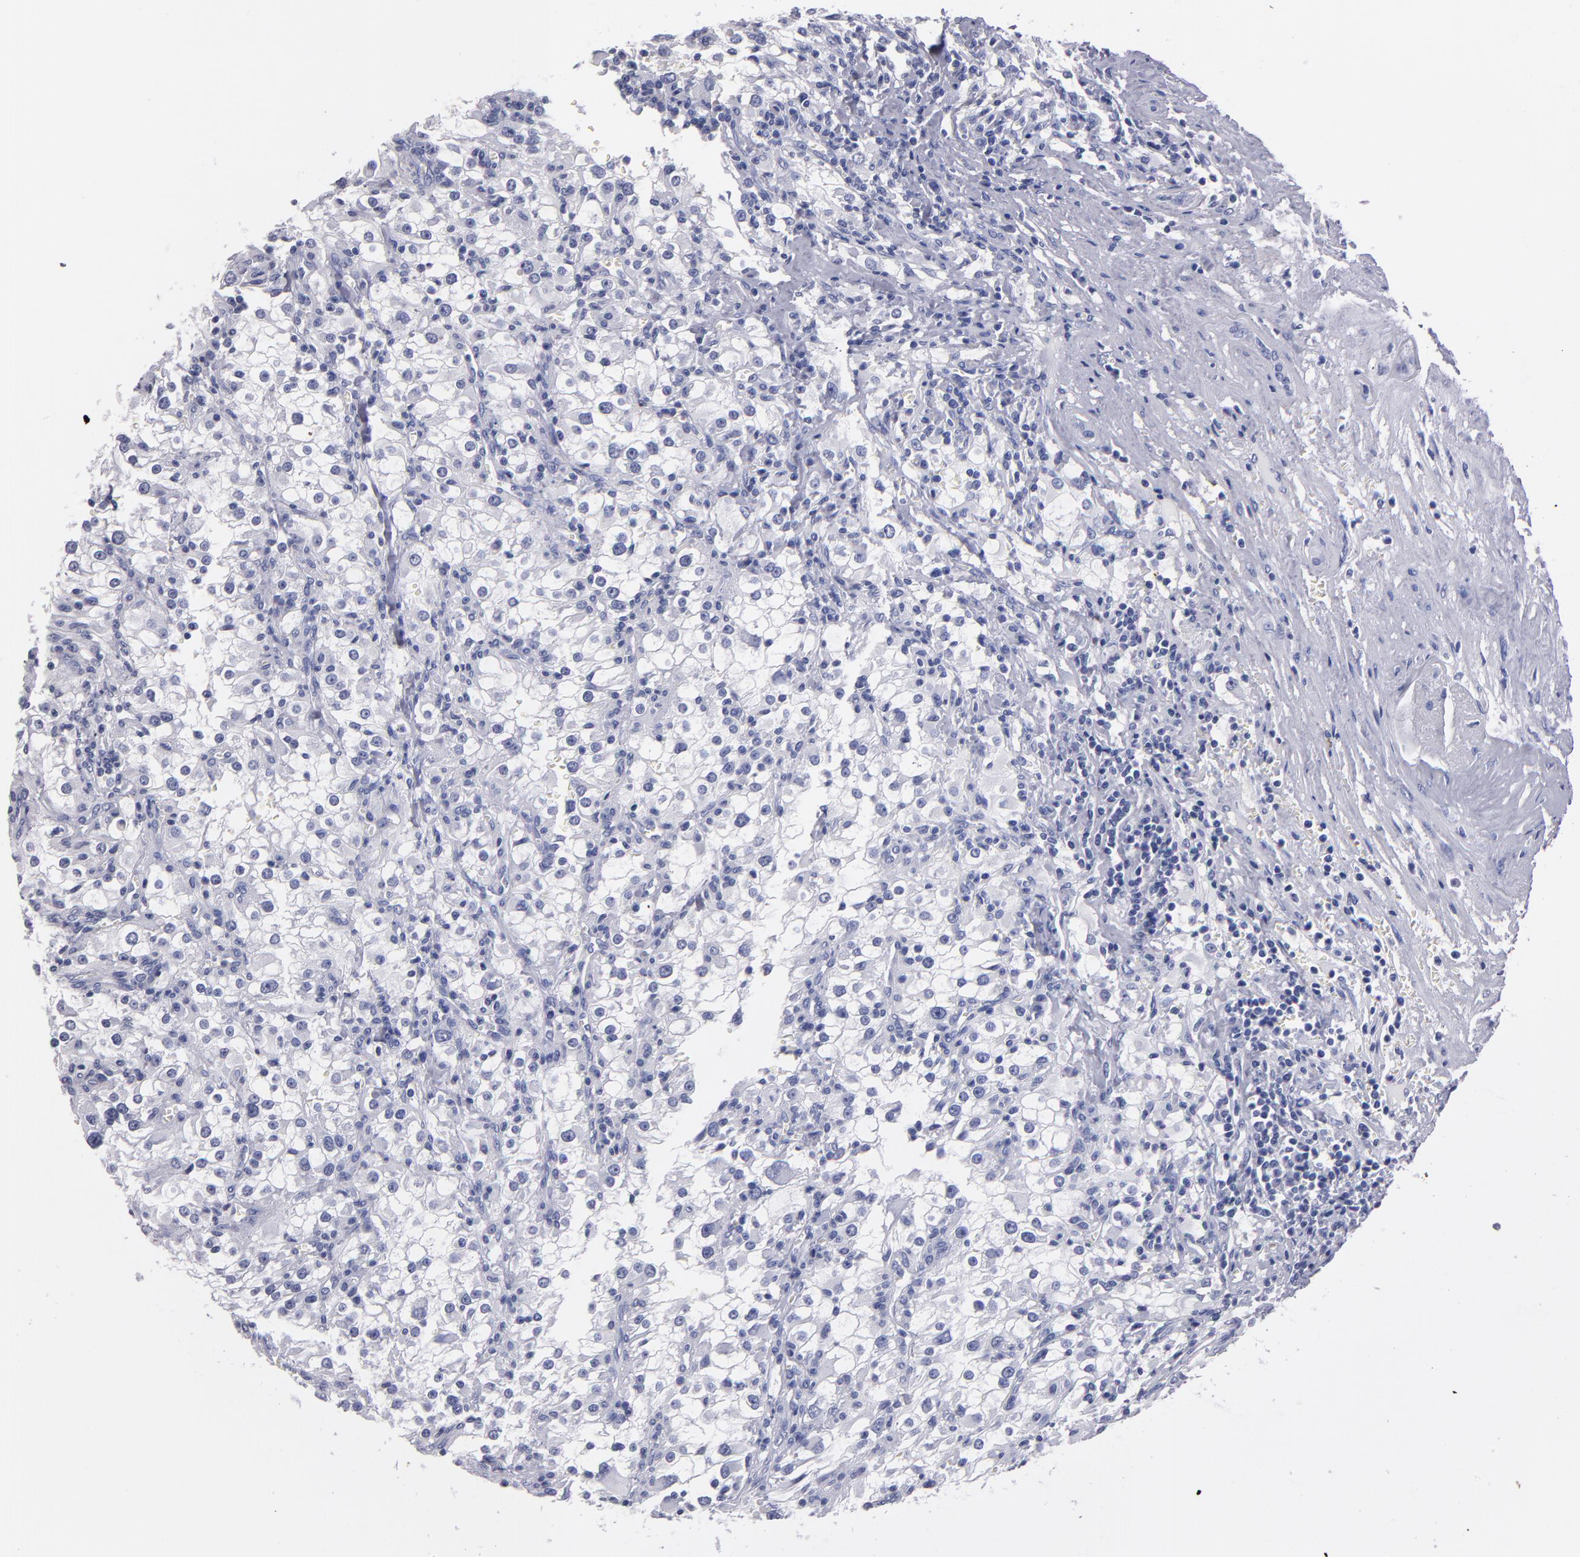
{"staining": {"intensity": "negative", "quantity": "none", "location": "none"}, "tissue": "renal cancer", "cell_type": "Tumor cells", "image_type": "cancer", "snomed": [{"axis": "morphology", "description": "Adenocarcinoma, NOS"}, {"axis": "topography", "description": "Kidney"}], "caption": "There is no significant positivity in tumor cells of renal cancer (adenocarcinoma).", "gene": "SOX10", "patient": {"sex": "female", "age": 52}}